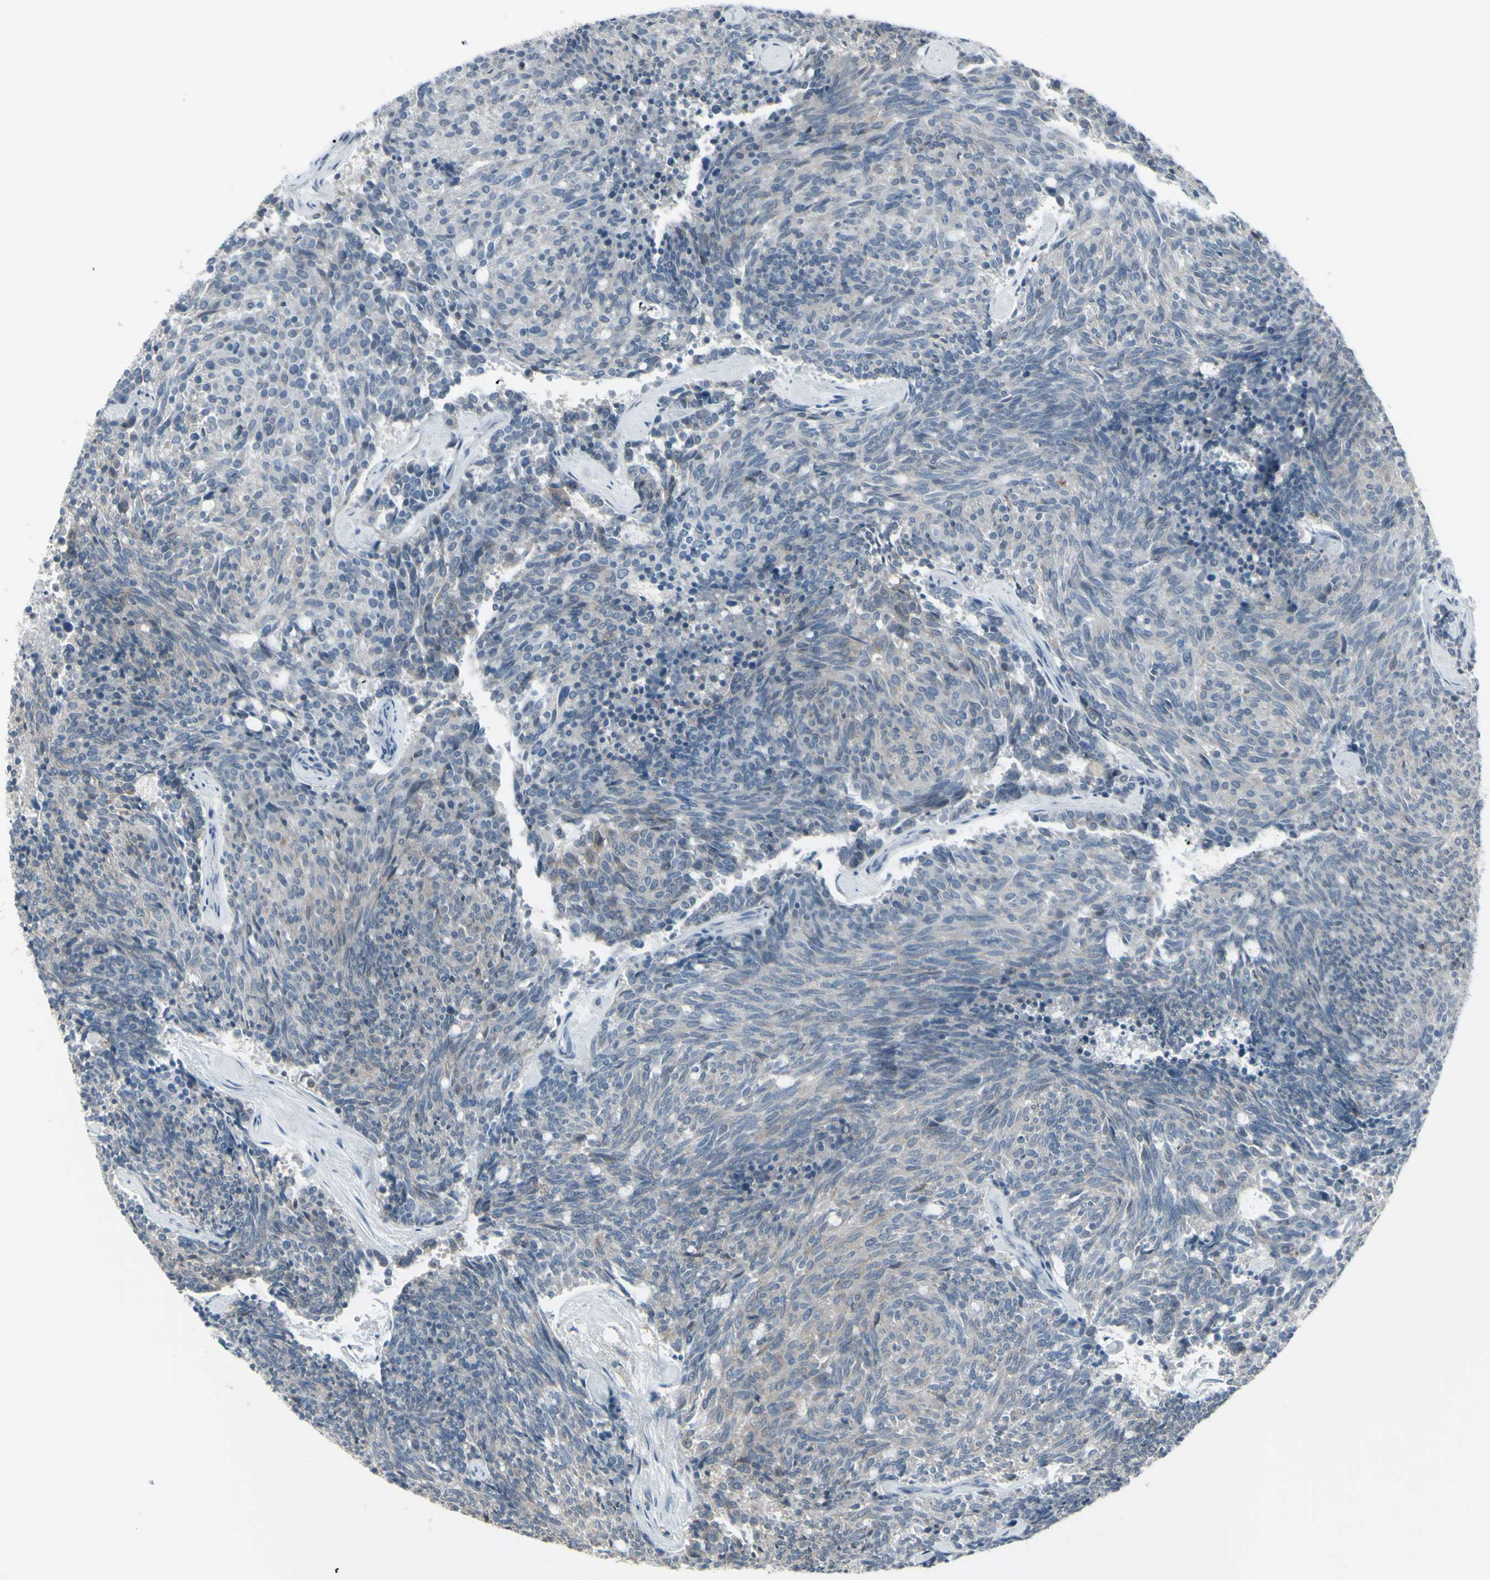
{"staining": {"intensity": "negative", "quantity": "none", "location": "none"}, "tissue": "carcinoid", "cell_type": "Tumor cells", "image_type": "cancer", "snomed": [{"axis": "morphology", "description": "Carcinoid, malignant, NOS"}, {"axis": "topography", "description": "Pancreas"}], "caption": "Immunohistochemistry image of neoplastic tissue: human carcinoid stained with DAB (3,3'-diaminobenzidine) exhibits no significant protein staining in tumor cells. (DAB immunohistochemistry, high magnification).", "gene": "RAB3A", "patient": {"sex": "female", "age": 54}}